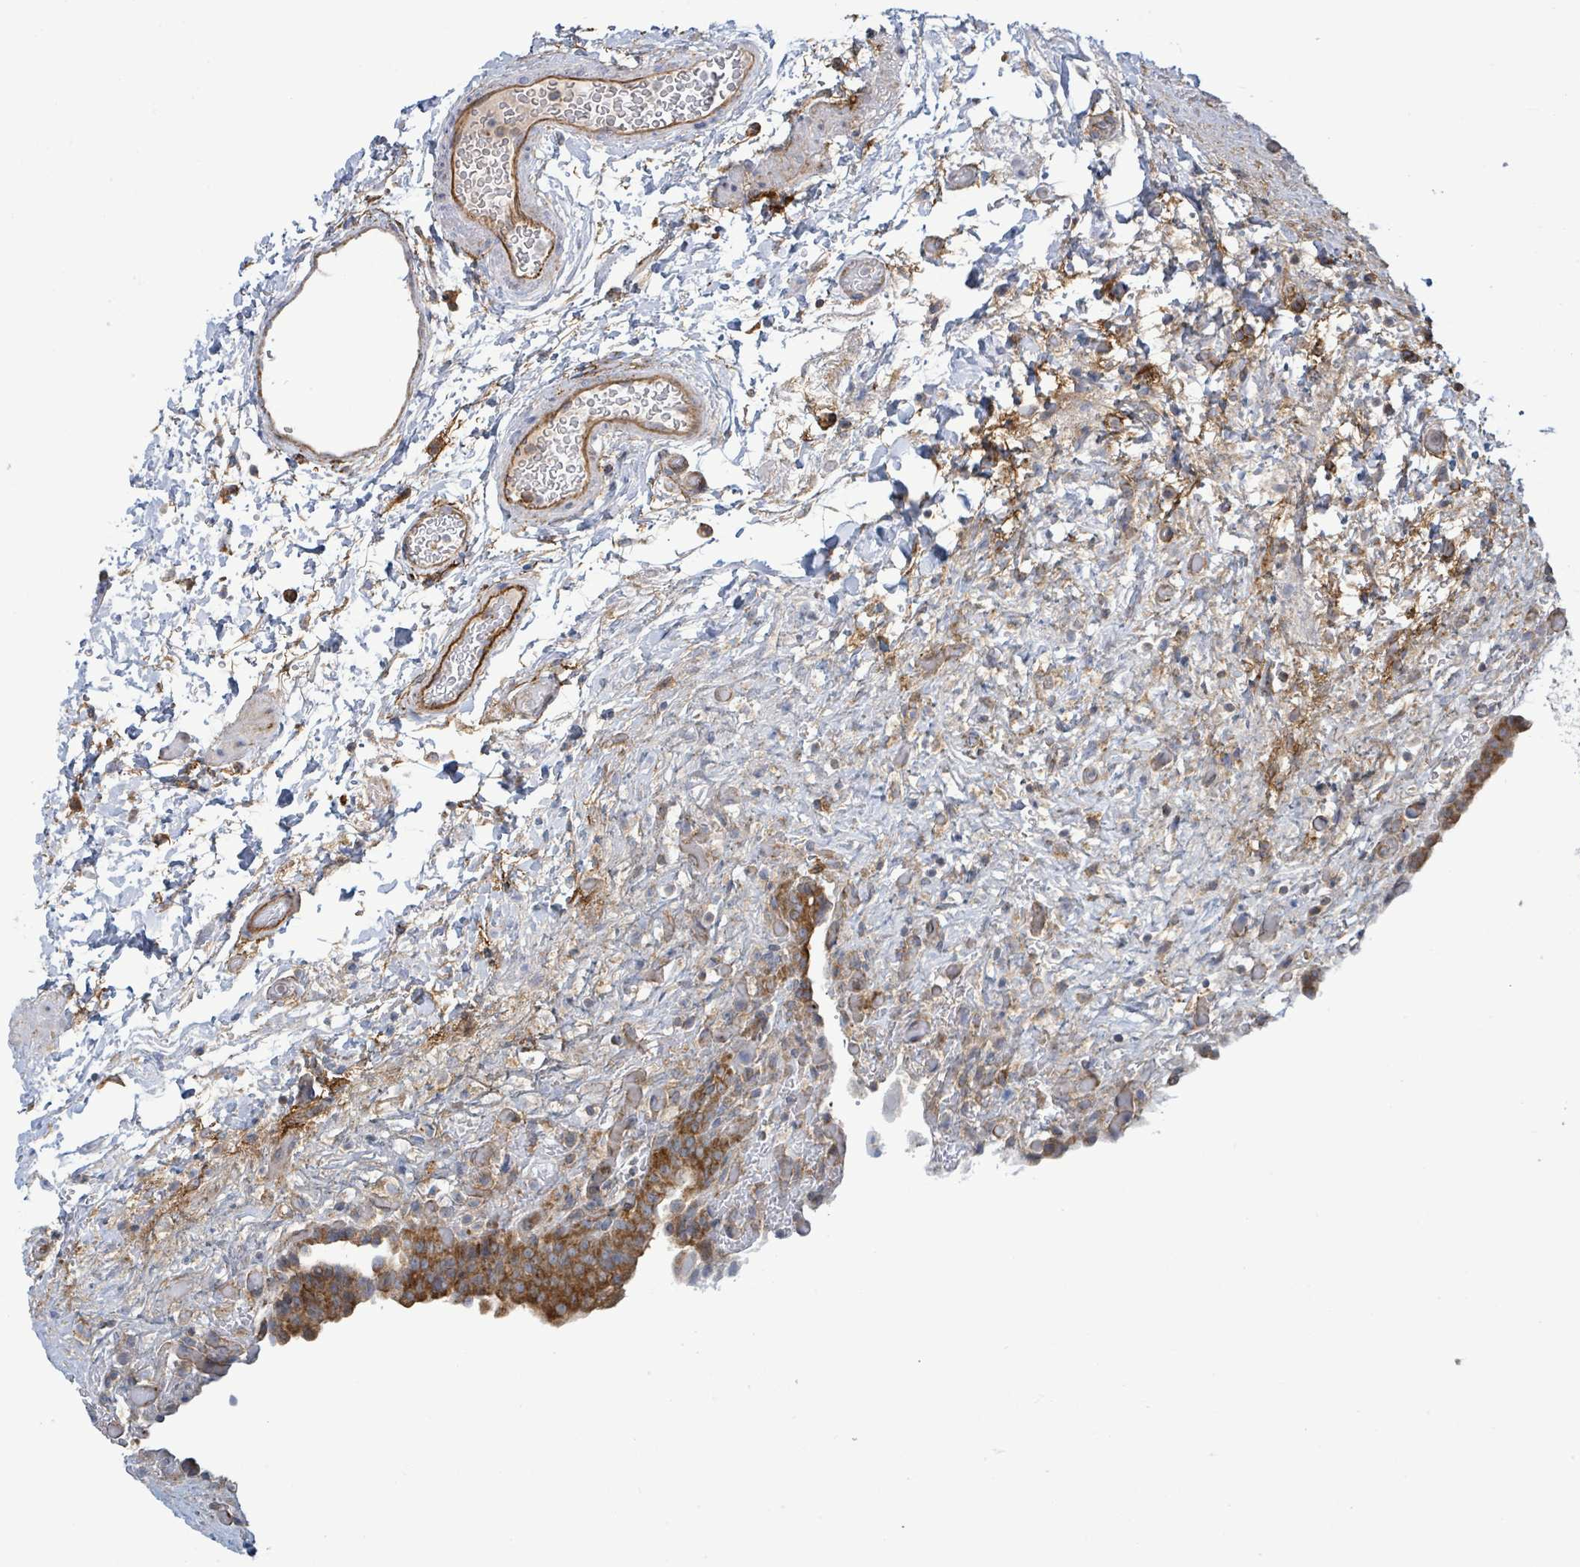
{"staining": {"intensity": "strong", "quantity": "25%-75%", "location": "cytoplasmic/membranous"}, "tissue": "urinary bladder", "cell_type": "Urothelial cells", "image_type": "normal", "snomed": [{"axis": "morphology", "description": "Normal tissue, NOS"}, {"axis": "topography", "description": "Urinary bladder"}], "caption": "A high amount of strong cytoplasmic/membranous expression is present in about 25%-75% of urothelial cells in unremarkable urinary bladder.", "gene": "EGFL7", "patient": {"sex": "male", "age": 69}}